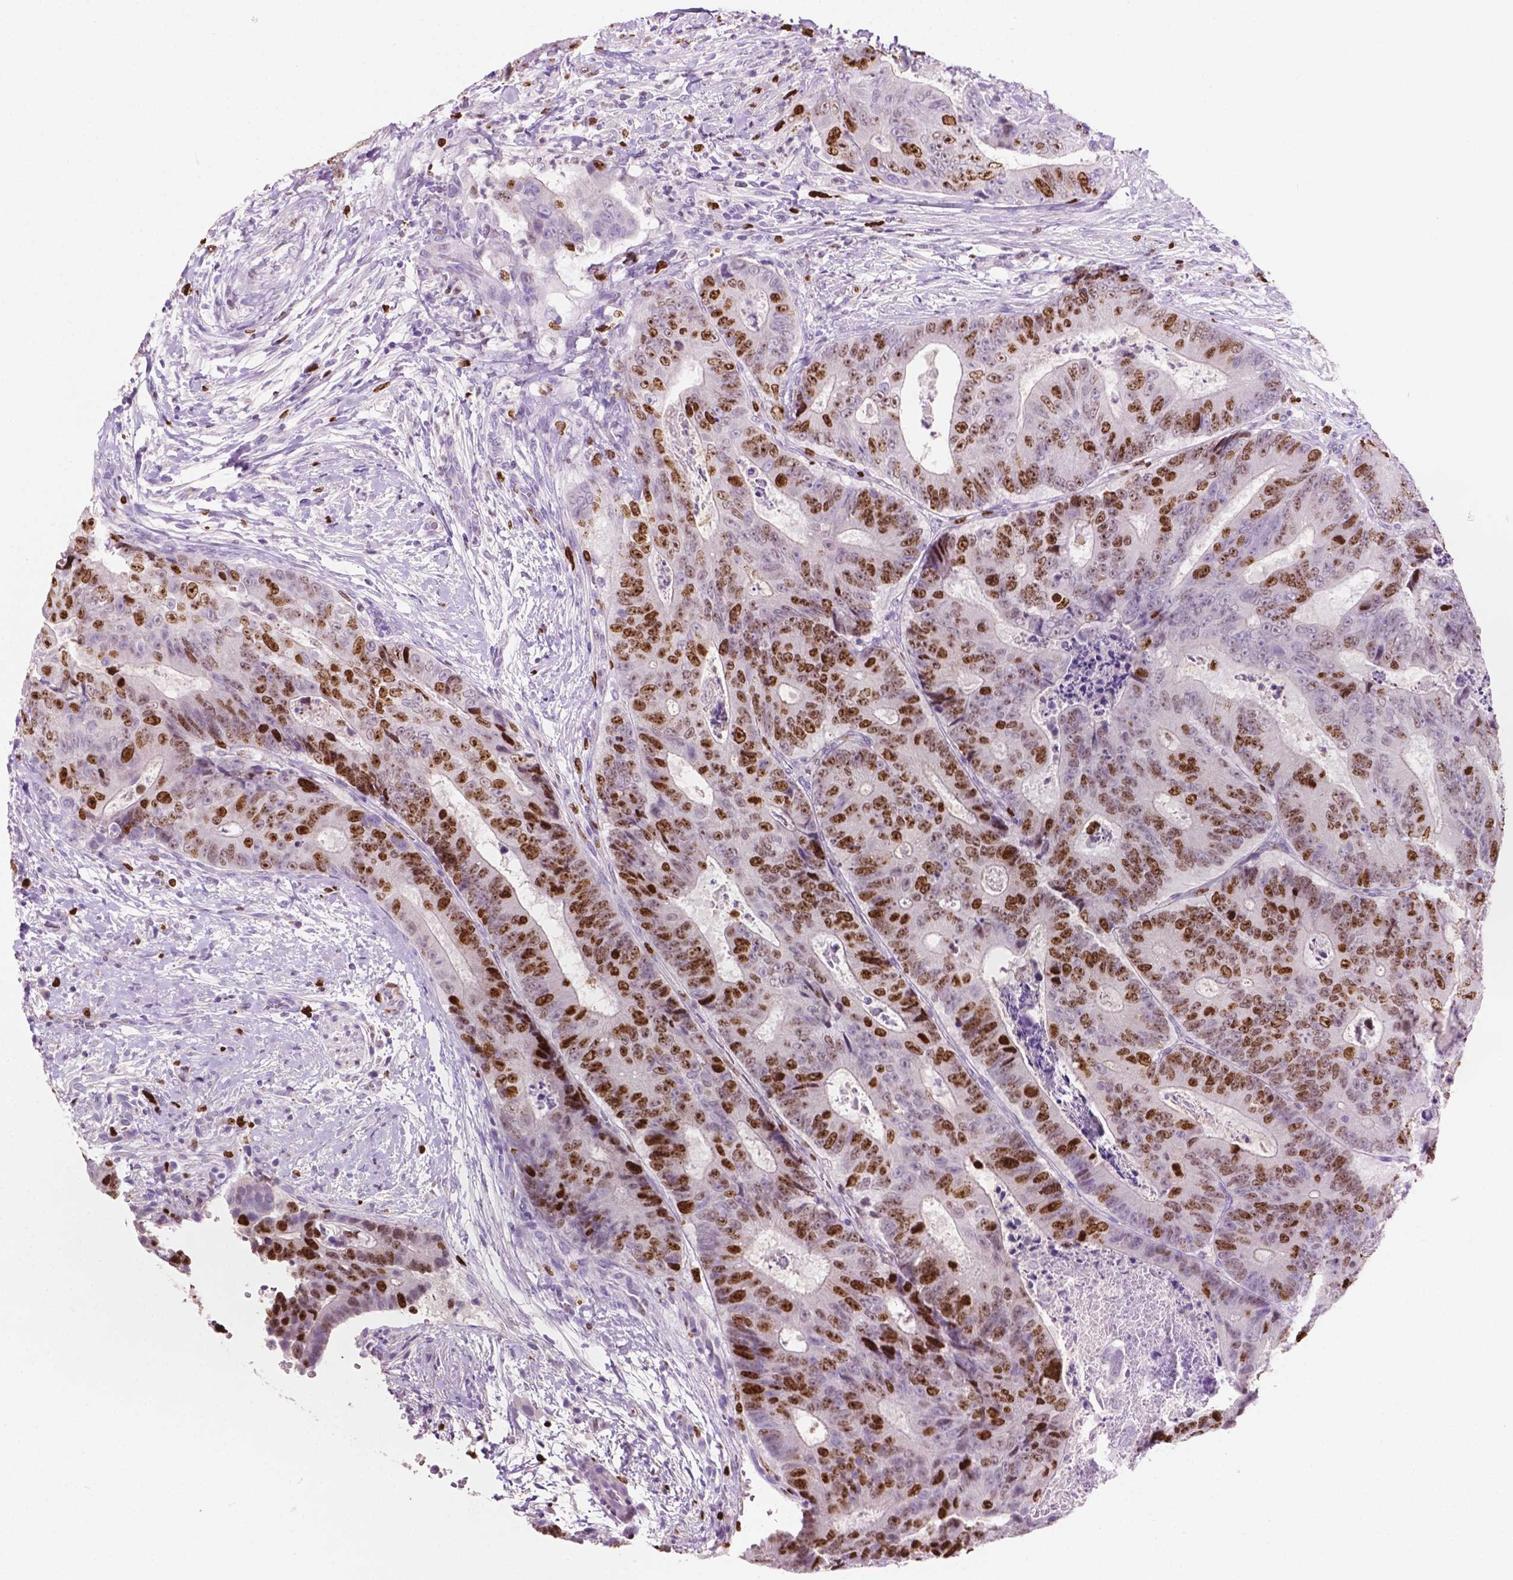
{"staining": {"intensity": "moderate", "quantity": "25%-75%", "location": "nuclear"}, "tissue": "colorectal cancer", "cell_type": "Tumor cells", "image_type": "cancer", "snomed": [{"axis": "morphology", "description": "Adenocarcinoma, NOS"}, {"axis": "topography", "description": "Colon"}], "caption": "The micrograph demonstrates immunohistochemical staining of colorectal adenocarcinoma. There is moderate nuclear positivity is appreciated in approximately 25%-75% of tumor cells. The staining was performed using DAB to visualize the protein expression in brown, while the nuclei were stained in blue with hematoxylin (Magnification: 20x).", "gene": "SIAH2", "patient": {"sex": "female", "age": 48}}